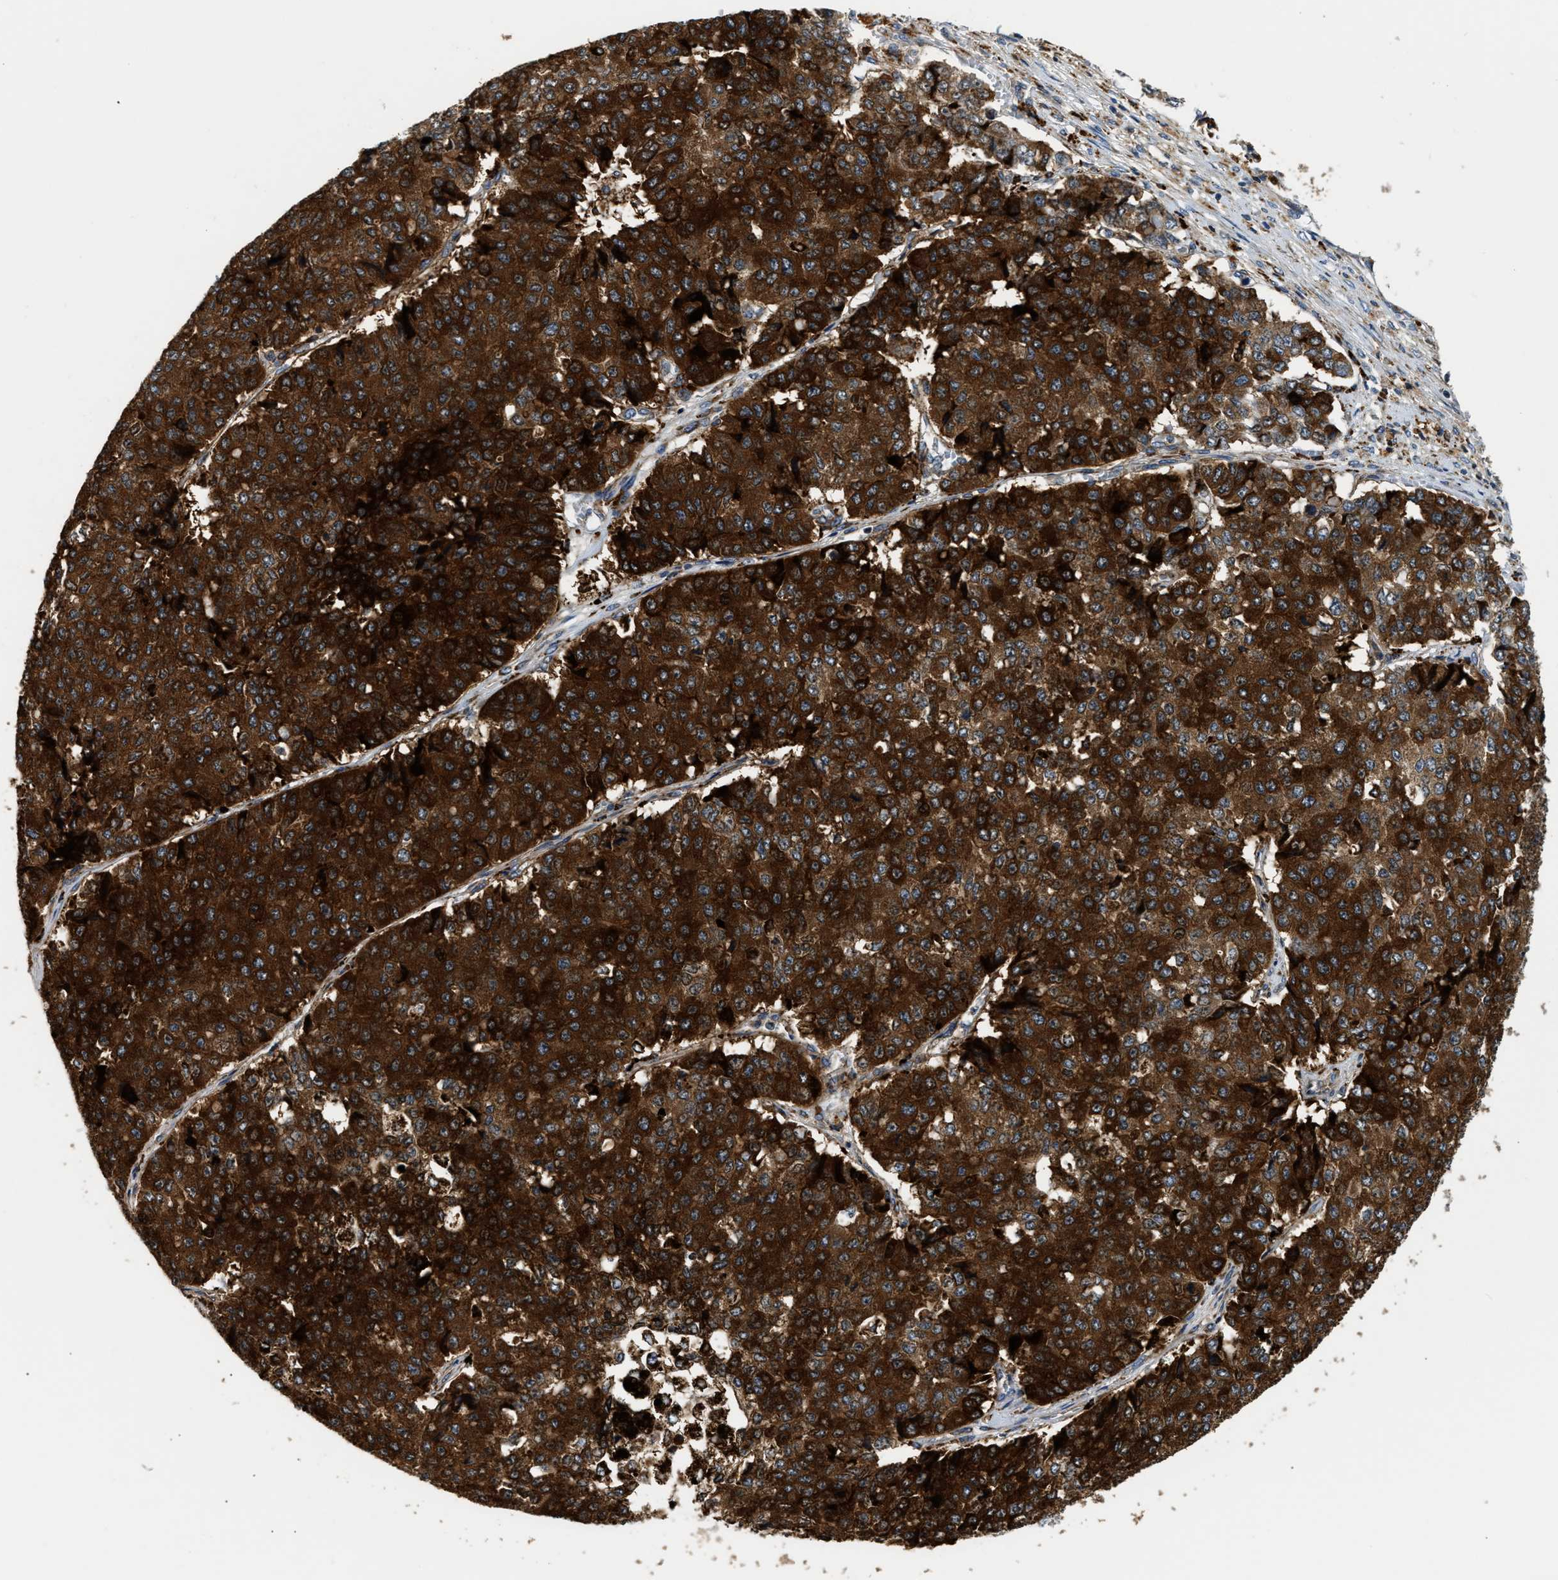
{"staining": {"intensity": "strong", "quantity": ">75%", "location": "cytoplasmic/membranous"}, "tissue": "pancreatic cancer", "cell_type": "Tumor cells", "image_type": "cancer", "snomed": [{"axis": "morphology", "description": "Adenocarcinoma, NOS"}, {"axis": "topography", "description": "Pancreas"}], "caption": "Protein staining shows strong cytoplasmic/membranous expression in approximately >75% of tumor cells in adenocarcinoma (pancreatic).", "gene": "AMZ1", "patient": {"sex": "male", "age": 50}}